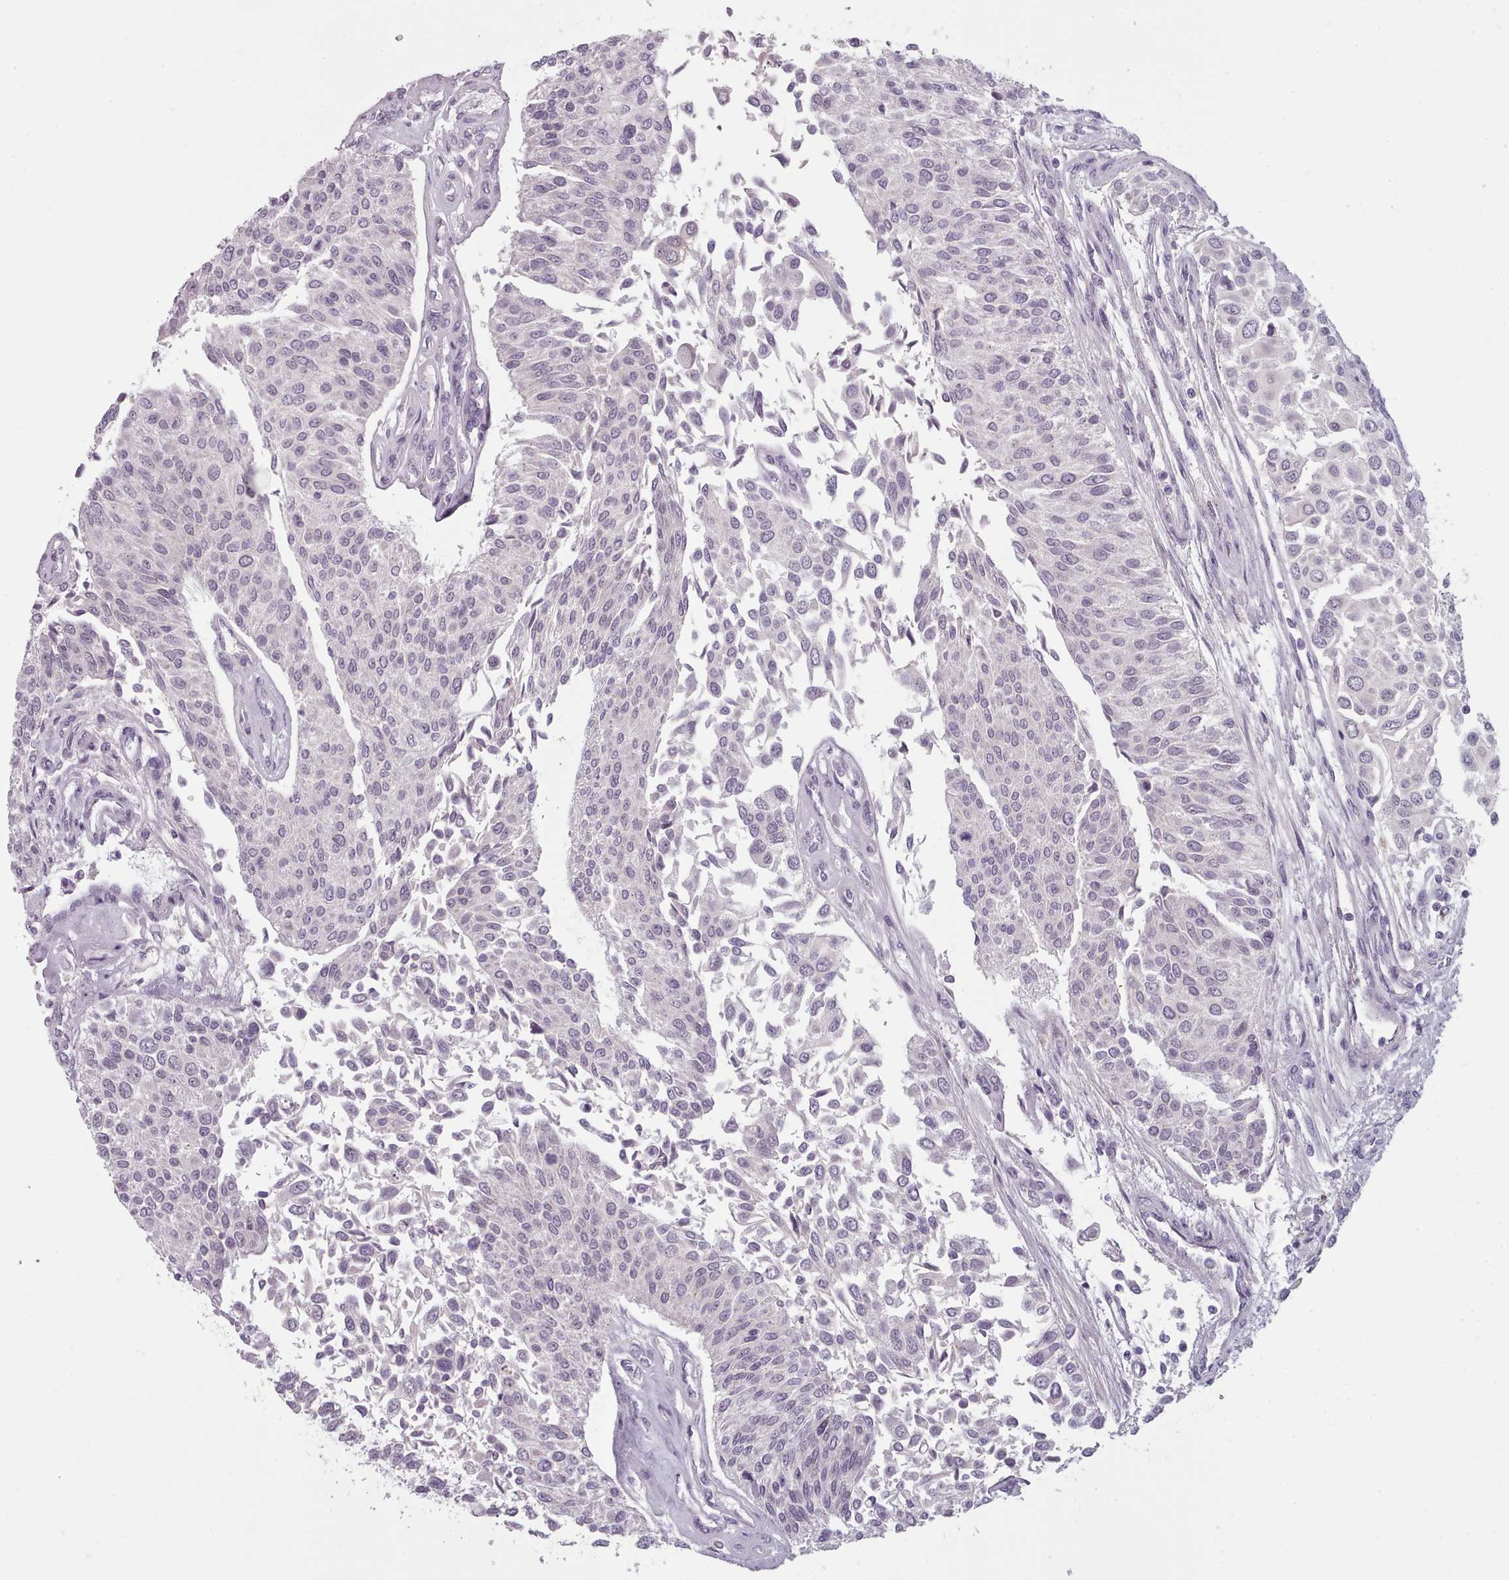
{"staining": {"intensity": "negative", "quantity": "none", "location": "none"}, "tissue": "urothelial cancer", "cell_type": "Tumor cells", "image_type": "cancer", "snomed": [{"axis": "morphology", "description": "Urothelial carcinoma, NOS"}, {"axis": "topography", "description": "Urinary bladder"}], "caption": "The image demonstrates no significant positivity in tumor cells of urothelial cancer. The staining was performed using DAB (3,3'-diaminobenzidine) to visualize the protein expression in brown, while the nuclei were stained in blue with hematoxylin (Magnification: 20x).", "gene": "PBX4", "patient": {"sex": "male", "age": 55}}